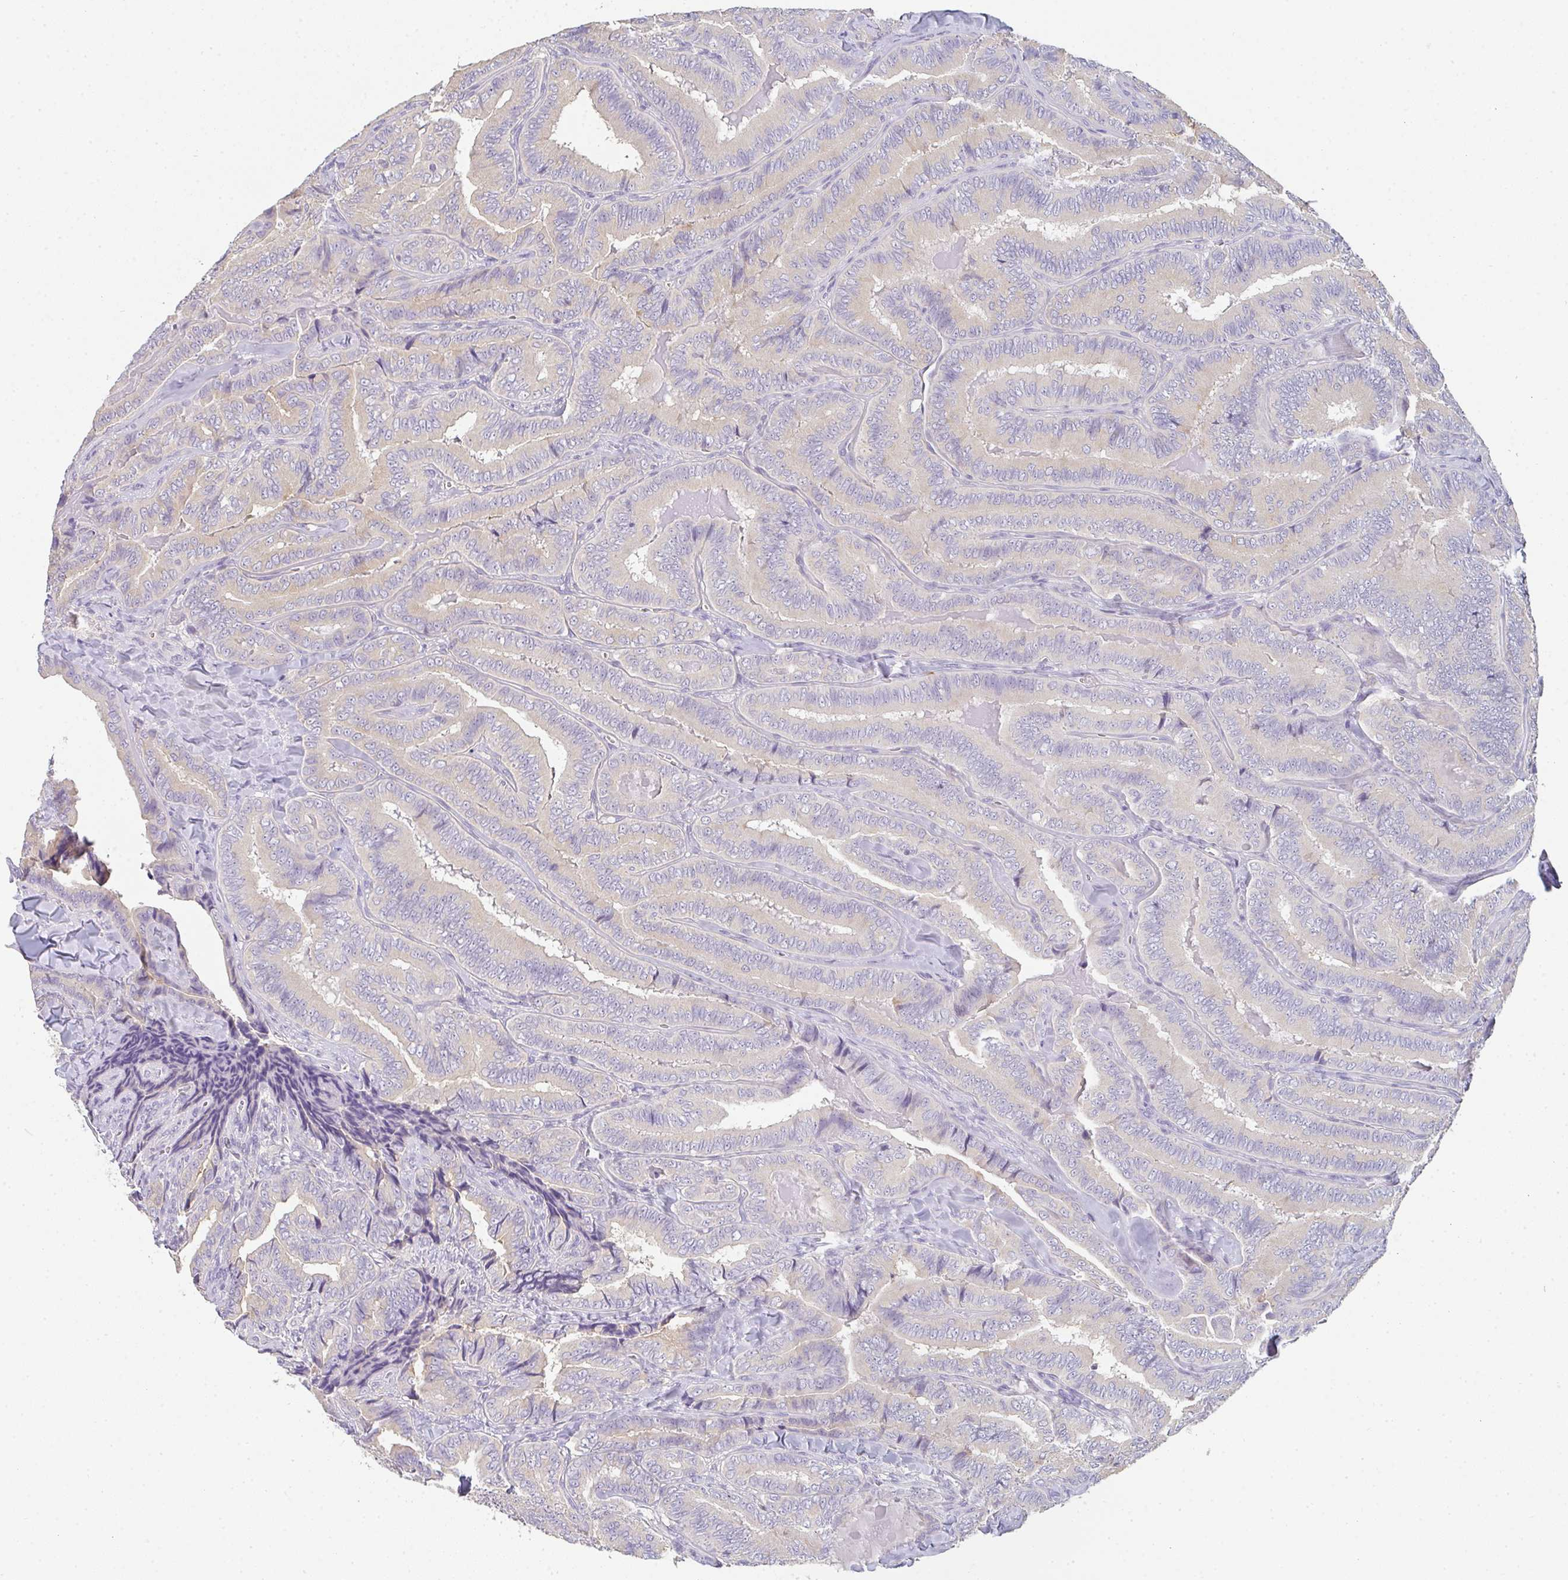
{"staining": {"intensity": "weak", "quantity": "<25%", "location": "cytoplasmic/membranous"}, "tissue": "thyroid cancer", "cell_type": "Tumor cells", "image_type": "cancer", "snomed": [{"axis": "morphology", "description": "Papillary adenocarcinoma, NOS"}, {"axis": "topography", "description": "Thyroid gland"}], "caption": "This is an immunohistochemistry photomicrograph of papillary adenocarcinoma (thyroid). There is no expression in tumor cells.", "gene": "ZNF215", "patient": {"sex": "male", "age": 61}}